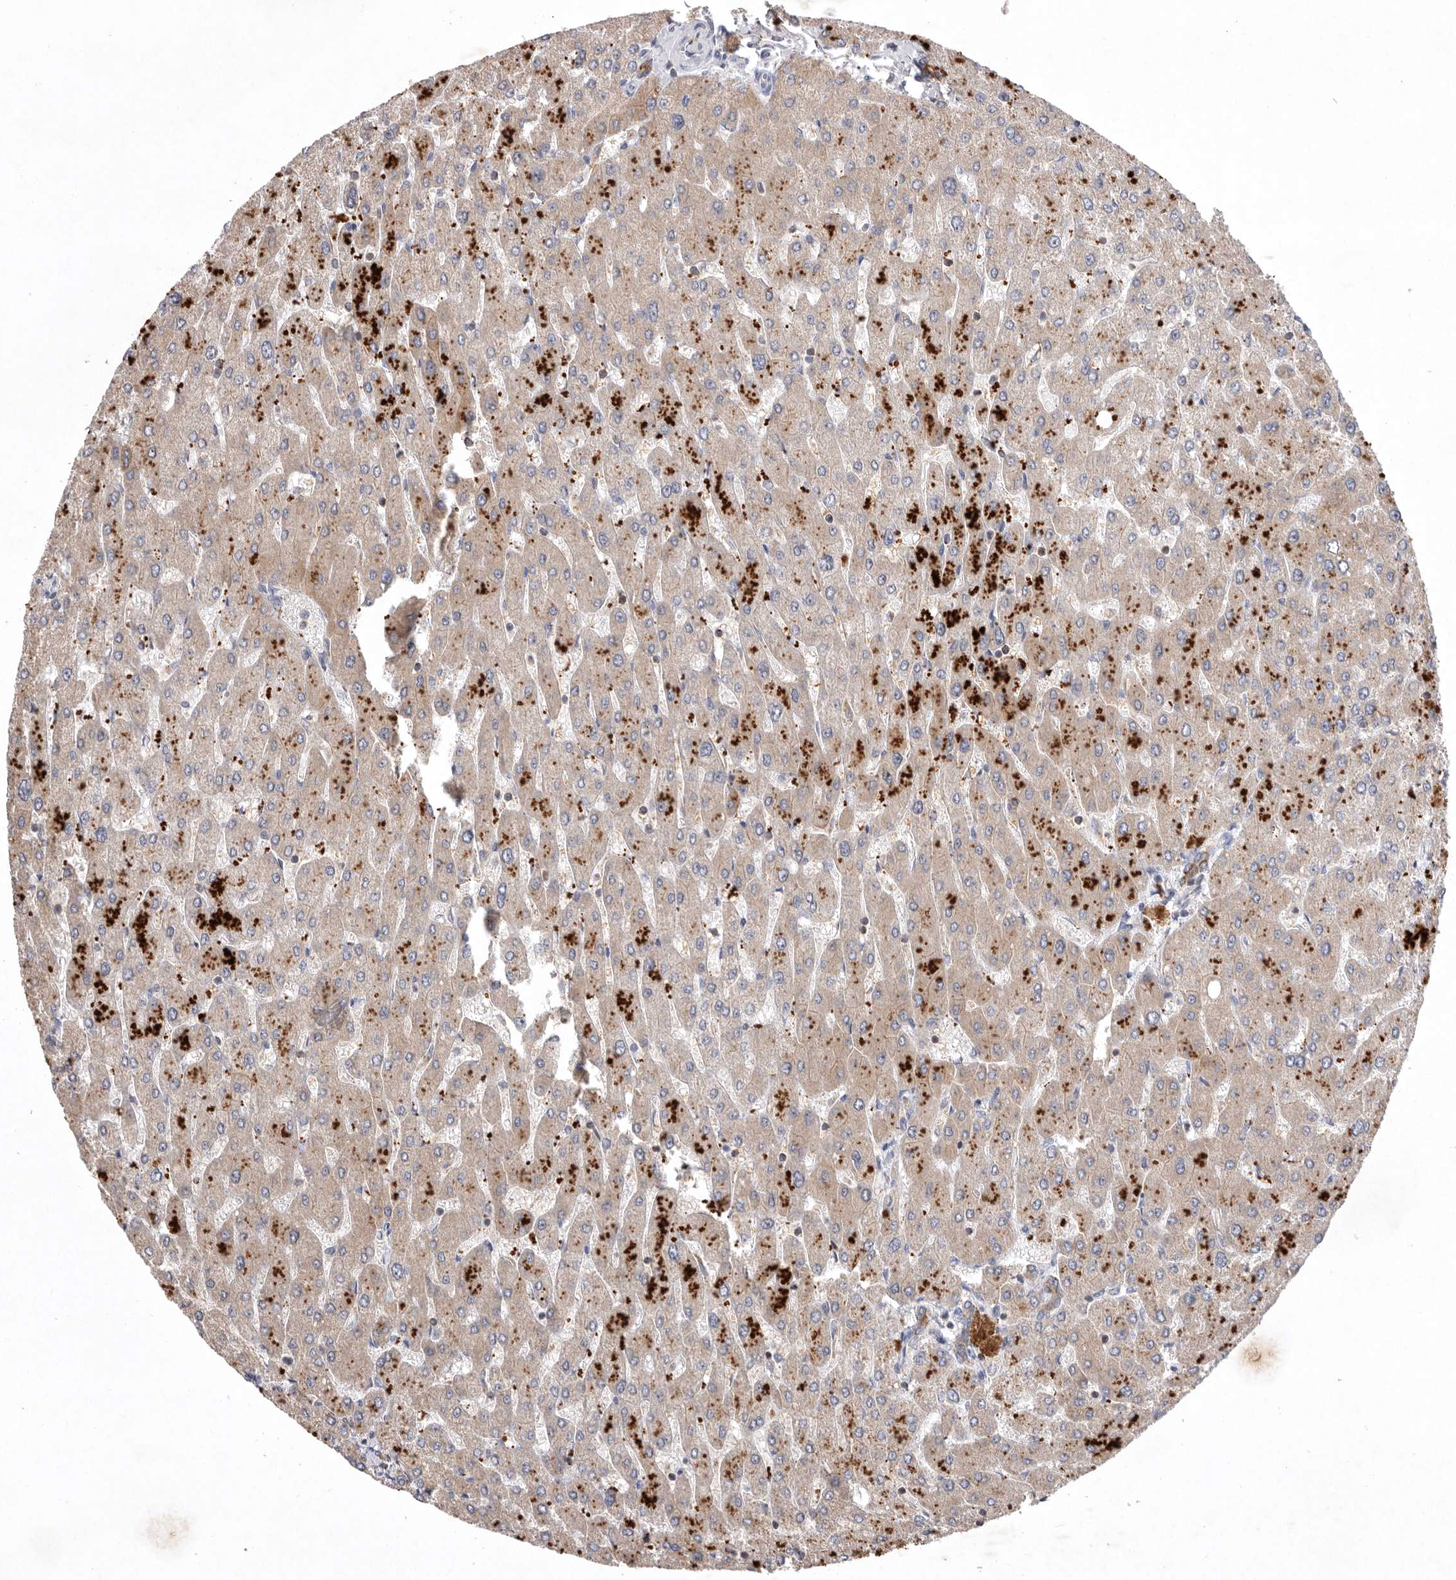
{"staining": {"intensity": "moderate", "quantity": ">75%", "location": "cytoplasmic/membranous"}, "tissue": "liver", "cell_type": "Cholangiocytes", "image_type": "normal", "snomed": [{"axis": "morphology", "description": "Normal tissue, NOS"}, {"axis": "topography", "description": "Liver"}], "caption": "Moderate cytoplasmic/membranous positivity is identified in about >75% of cholangiocytes in normal liver. The protein of interest is stained brown, and the nuclei are stained in blue (DAB (3,3'-diaminobenzidine) IHC with brightfield microscopy, high magnification).", "gene": "TNFSF14", "patient": {"sex": "male", "age": 55}}